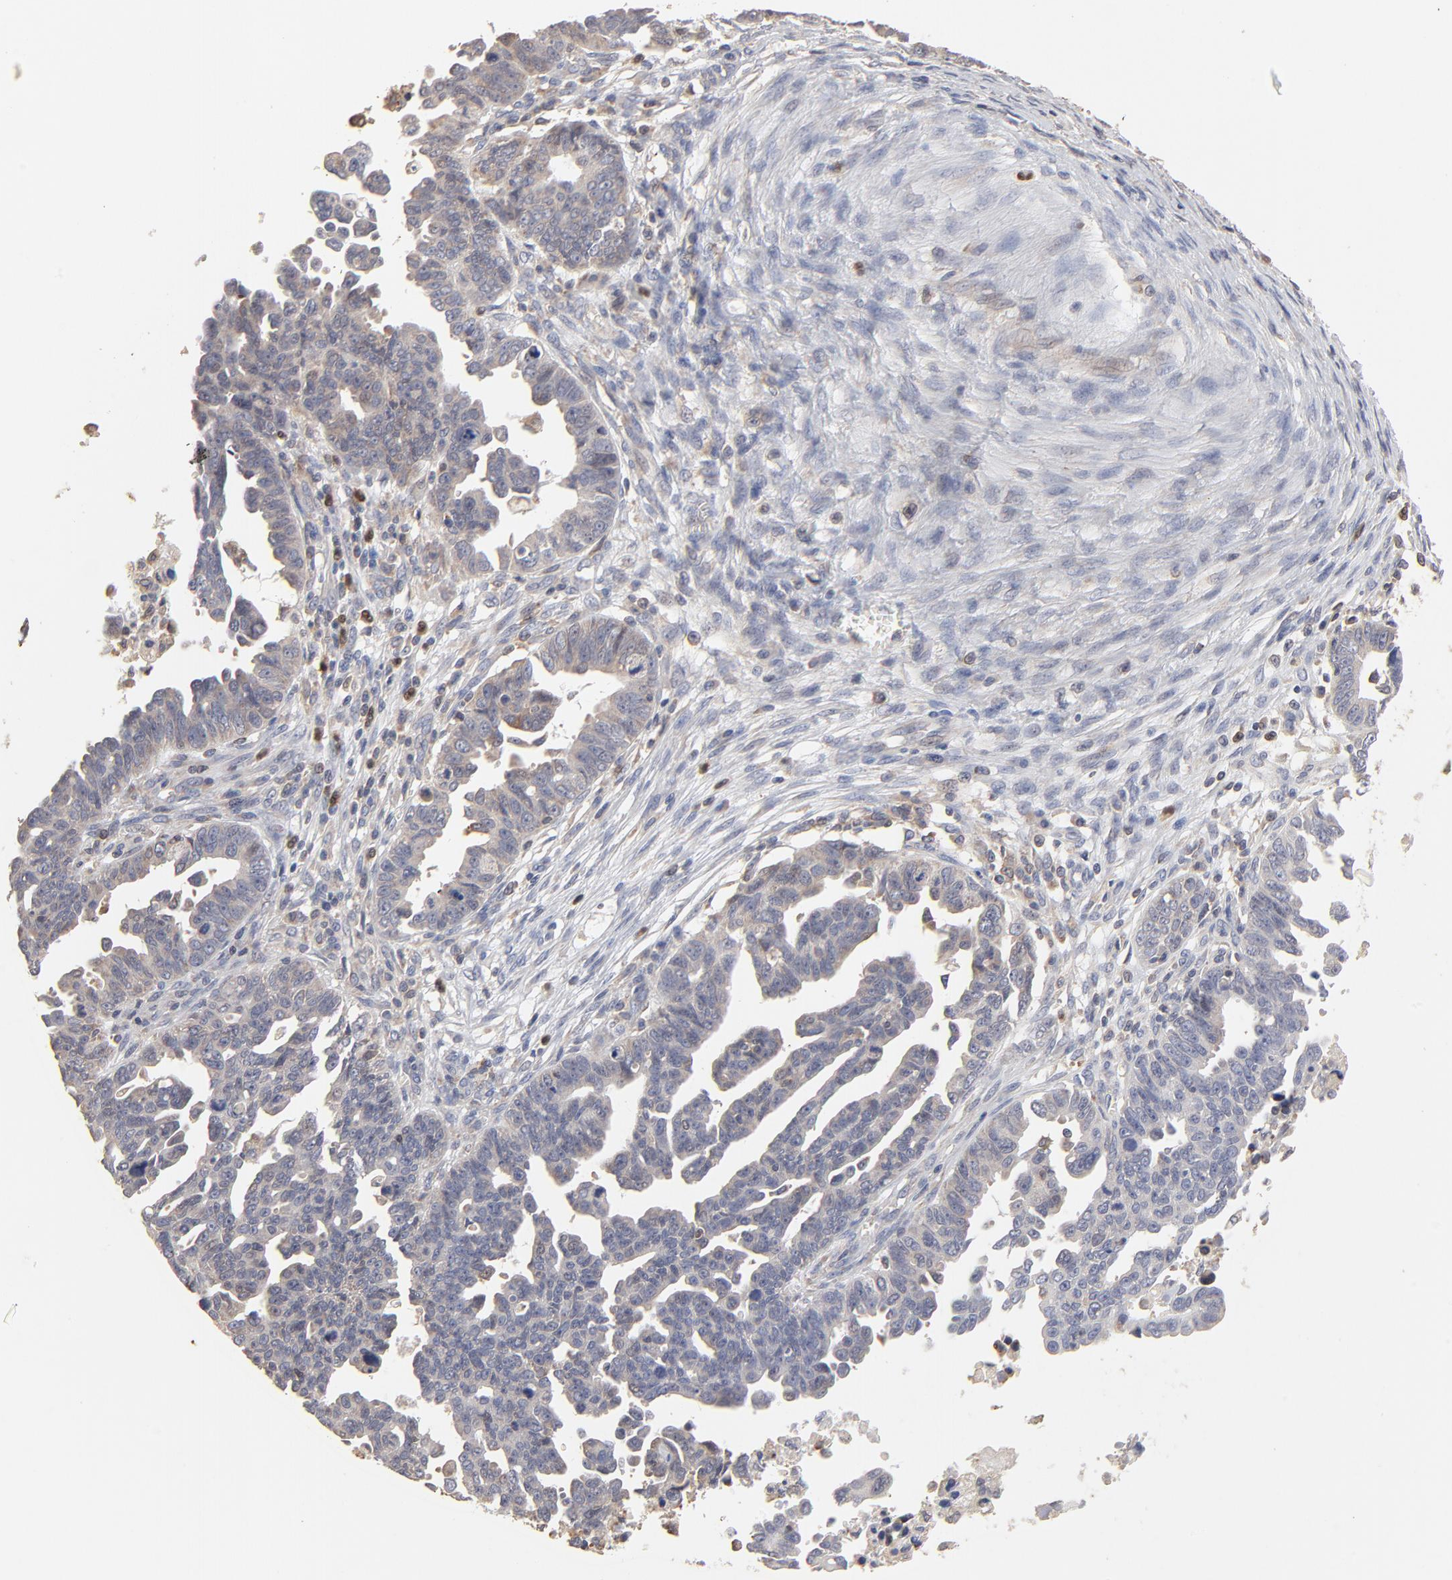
{"staining": {"intensity": "weak", "quantity": "<25%", "location": "cytoplasmic/membranous"}, "tissue": "ovarian cancer", "cell_type": "Tumor cells", "image_type": "cancer", "snomed": [{"axis": "morphology", "description": "Carcinoma, endometroid"}, {"axis": "morphology", "description": "Cystadenocarcinoma, serous, NOS"}, {"axis": "topography", "description": "Ovary"}], "caption": "Tumor cells show no significant expression in ovarian cancer (endometroid carcinoma).", "gene": "RNF213", "patient": {"sex": "female", "age": 45}}